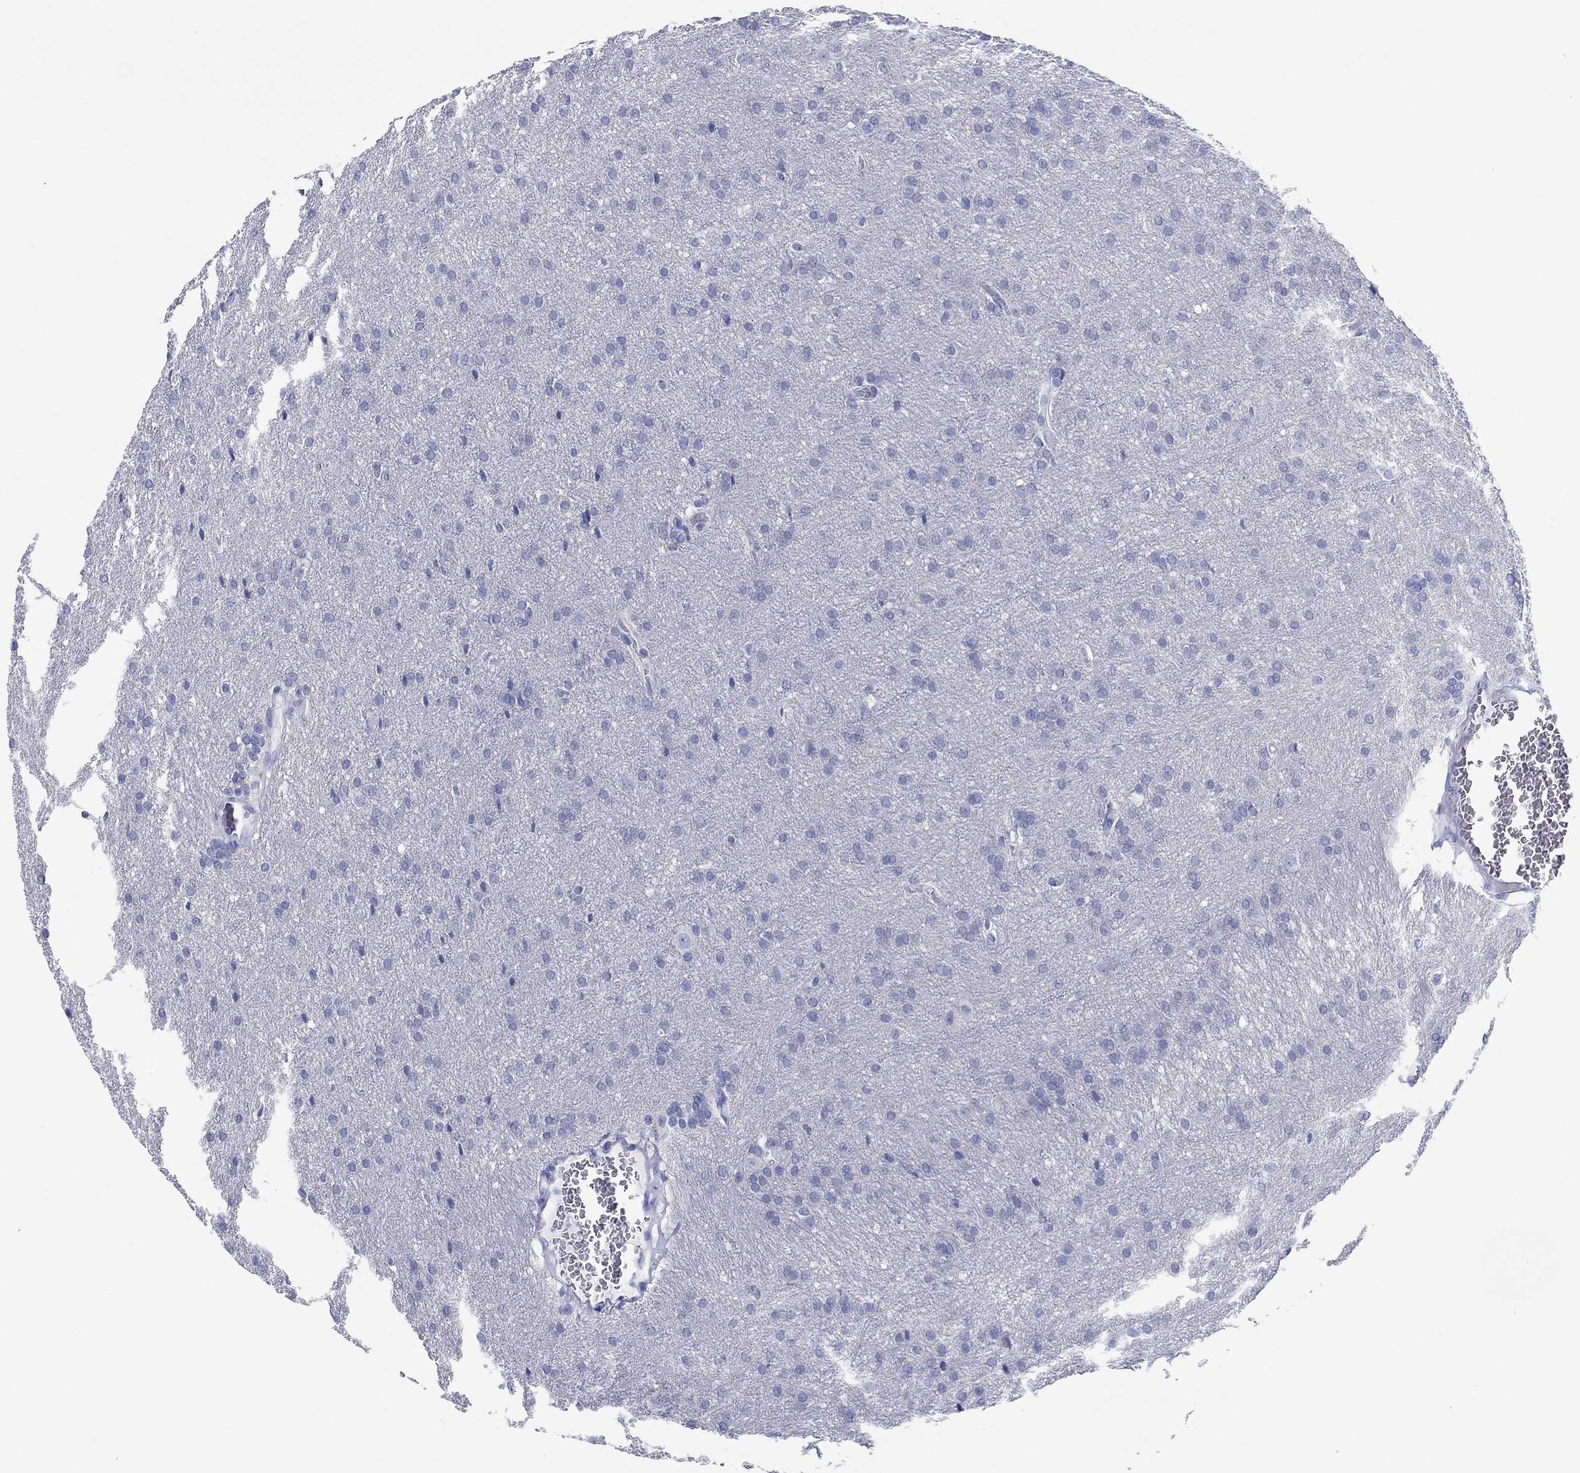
{"staining": {"intensity": "negative", "quantity": "none", "location": "none"}, "tissue": "glioma", "cell_type": "Tumor cells", "image_type": "cancer", "snomed": [{"axis": "morphology", "description": "Glioma, malignant, Low grade"}, {"axis": "topography", "description": "Brain"}], "caption": "An IHC histopathology image of malignant low-grade glioma is shown. There is no staining in tumor cells of malignant low-grade glioma.", "gene": "HCRT", "patient": {"sex": "female", "age": 32}}